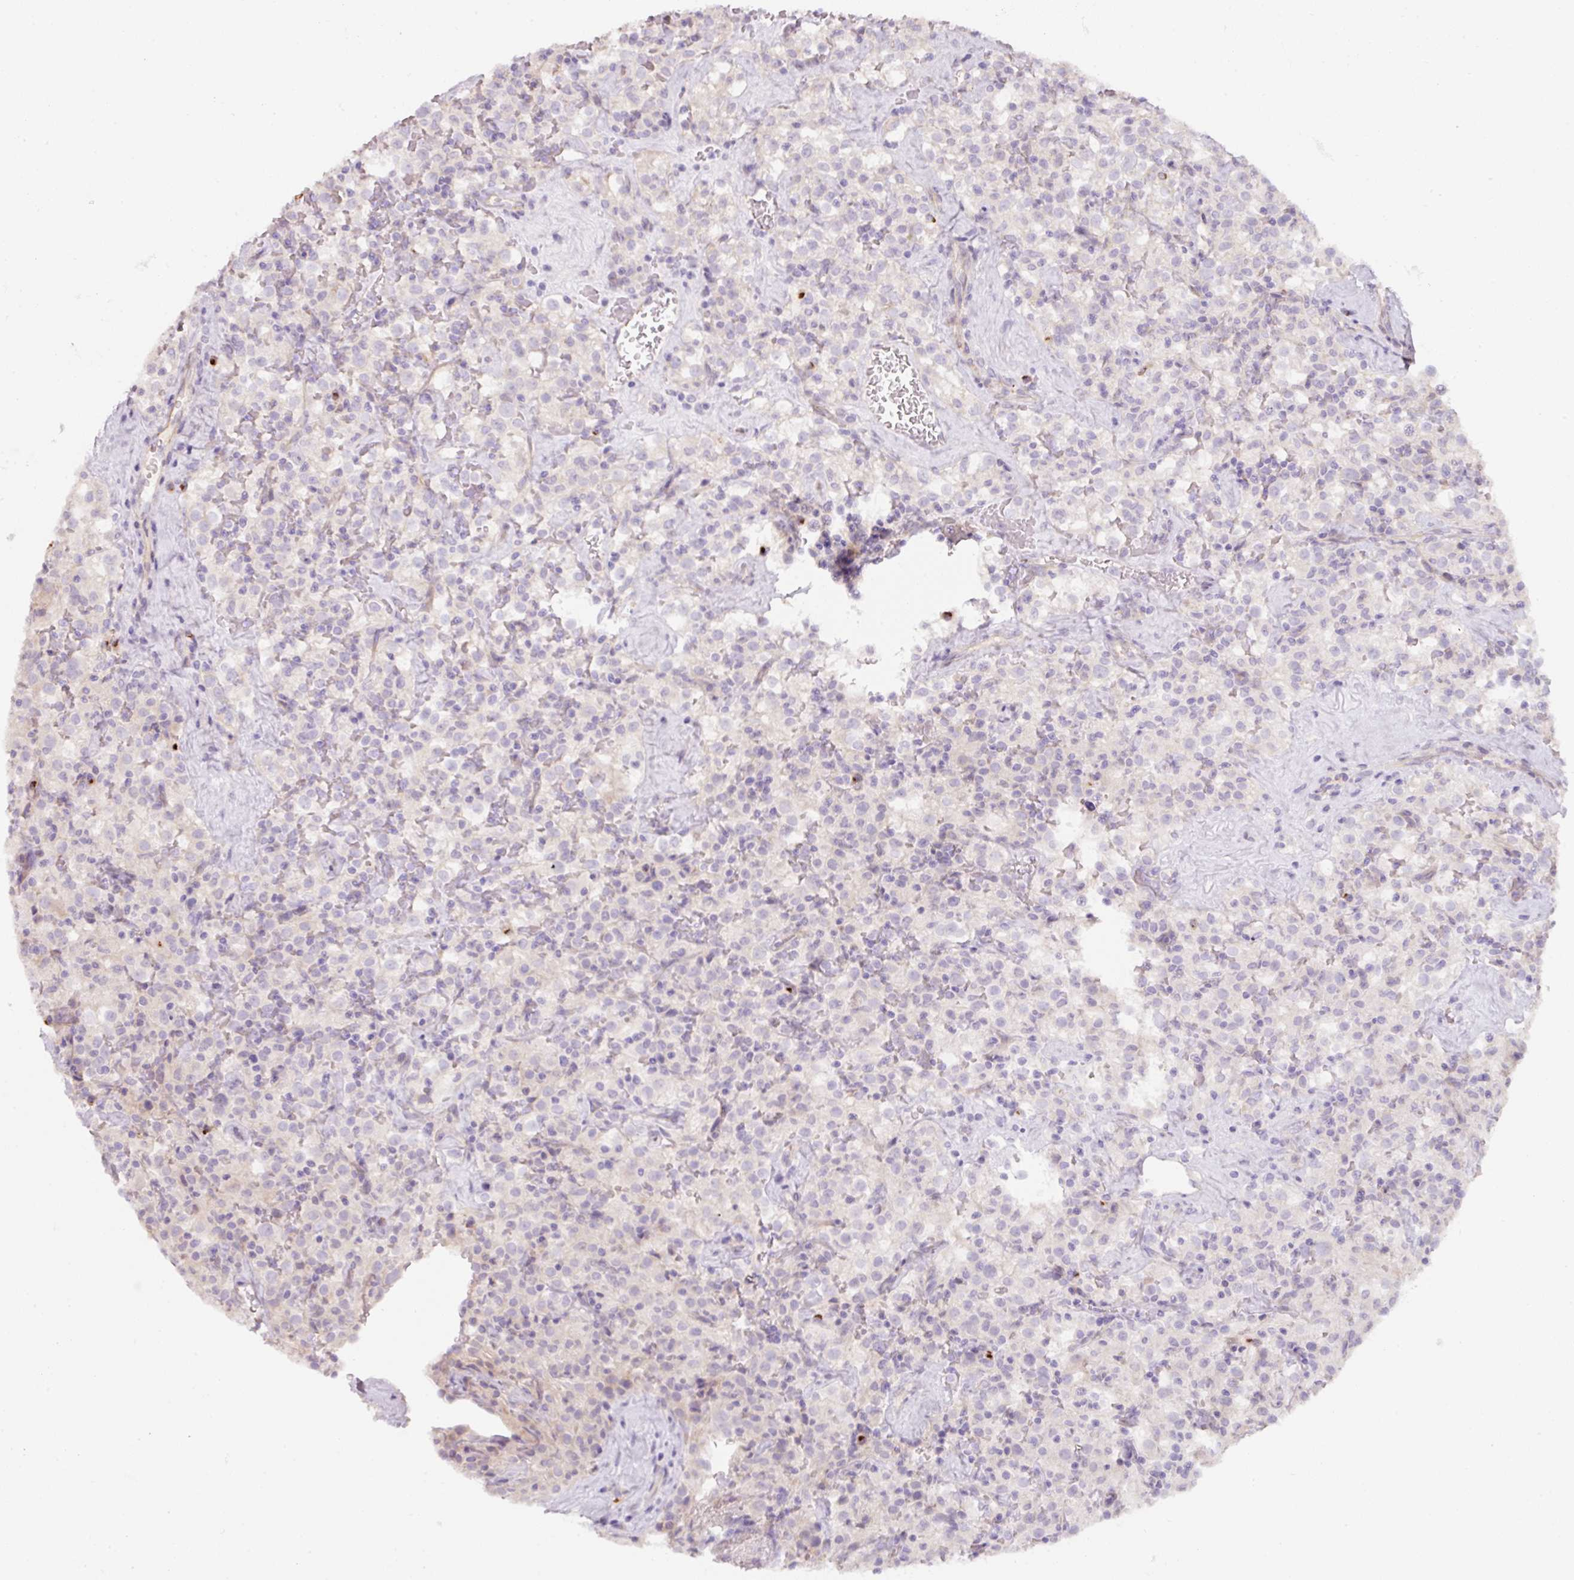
{"staining": {"intensity": "negative", "quantity": "none", "location": "none"}, "tissue": "renal cancer", "cell_type": "Tumor cells", "image_type": "cancer", "snomed": [{"axis": "morphology", "description": "Adenocarcinoma, NOS"}, {"axis": "topography", "description": "Kidney"}], "caption": "This photomicrograph is of renal cancer stained with immunohistochemistry (IHC) to label a protein in brown with the nuclei are counter-stained blue. There is no expression in tumor cells.", "gene": "NBPF11", "patient": {"sex": "female", "age": 74}}